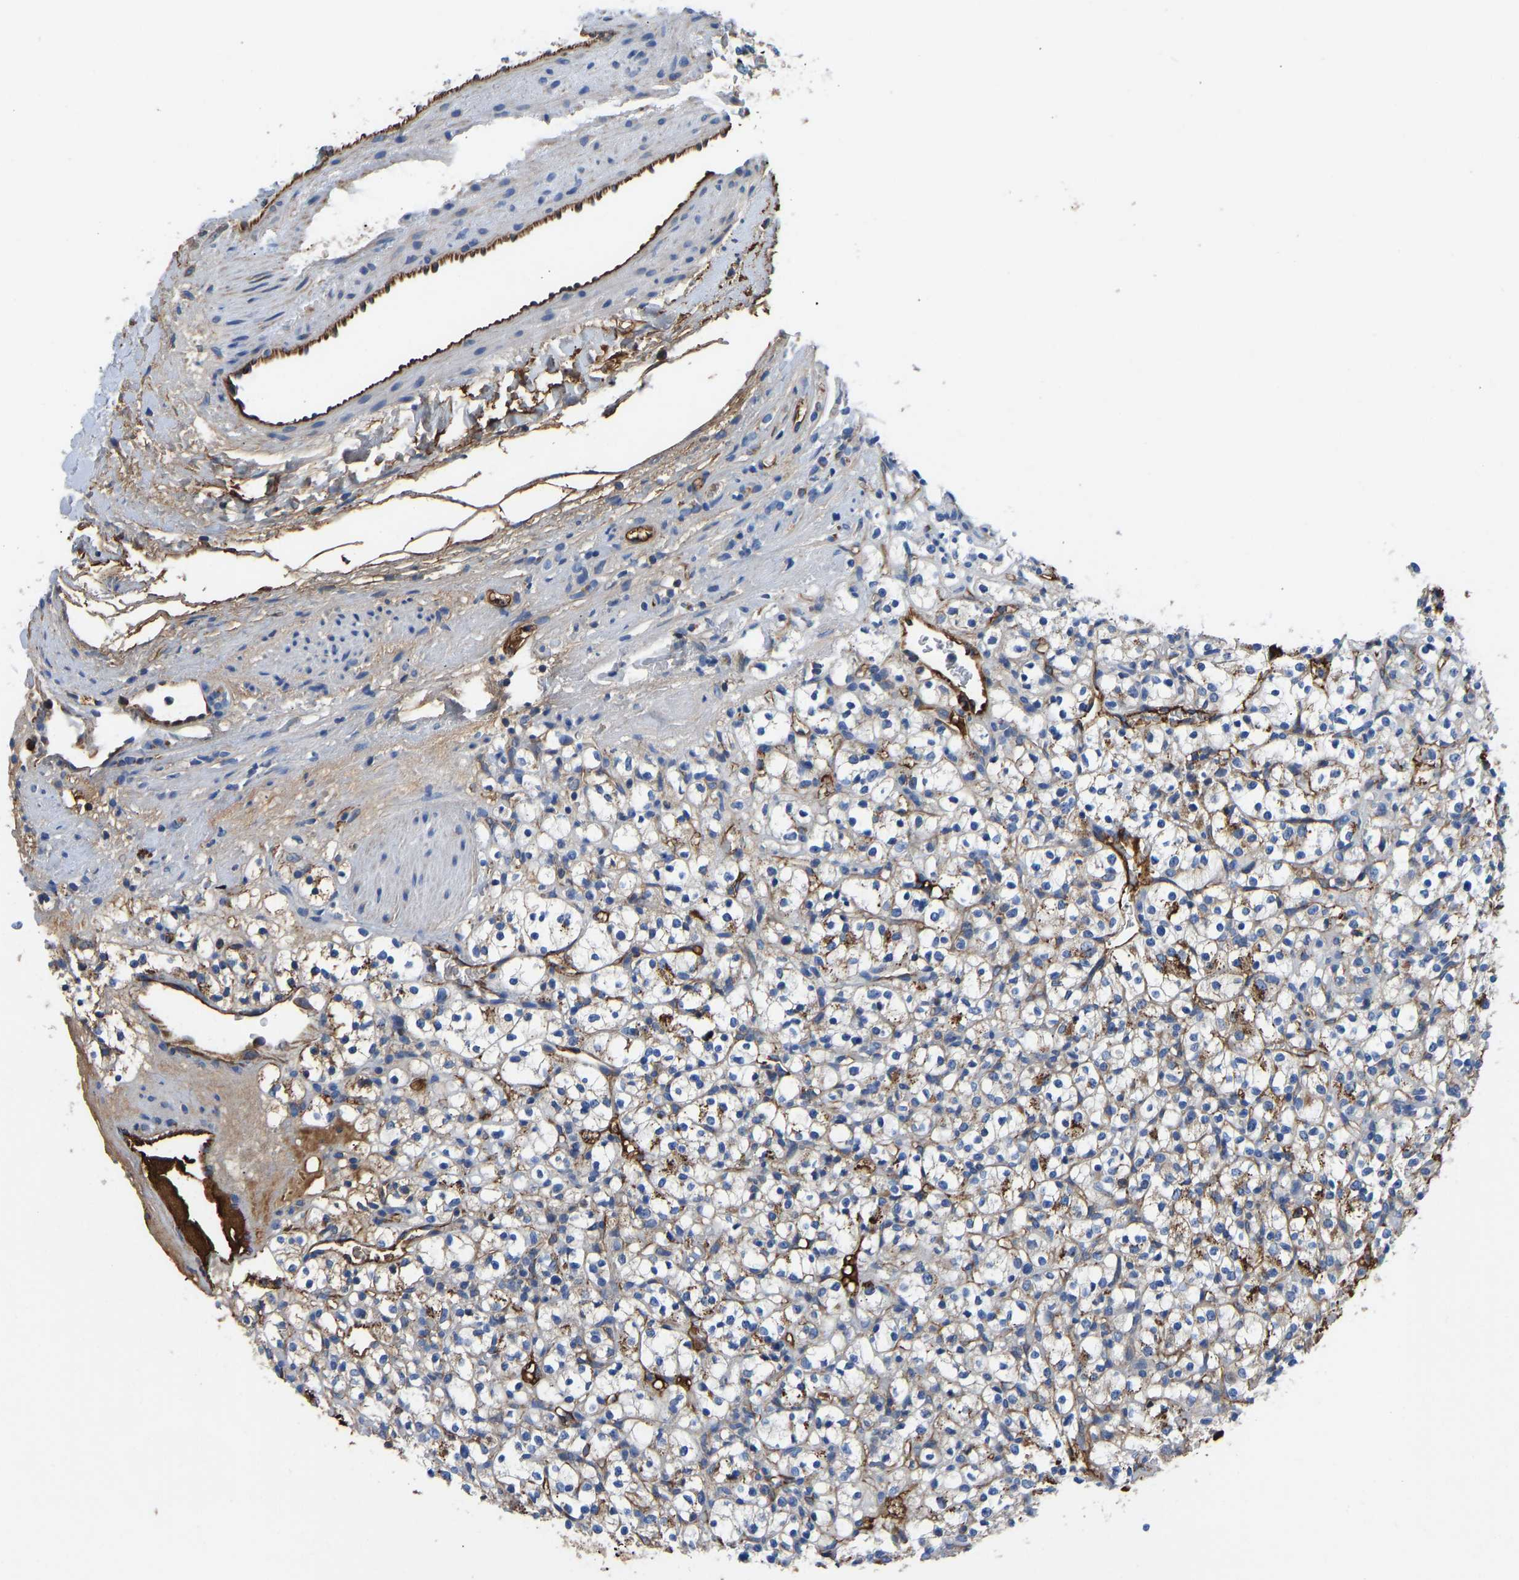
{"staining": {"intensity": "moderate", "quantity": ">75%", "location": "cytoplasmic/membranous"}, "tissue": "renal cancer", "cell_type": "Tumor cells", "image_type": "cancer", "snomed": [{"axis": "morphology", "description": "Normal tissue, NOS"}, {"axis": "morphology", "description": "Adenocarcinoma, NOS"}, {"axis": "topography", "description": "Kidney"}], "caption": "Adenocarcinoma (renal) stained with DAB immunohistochemistry (IHC) exhibits medium levels of moderate cytoplasmic/membranous staining in approximately >75% of tumor cells. (Brightfield microscopy of DAB IHC at high magnification).", "gene": "HSPG2", "patient": {"sex": "female", "age": 72}}